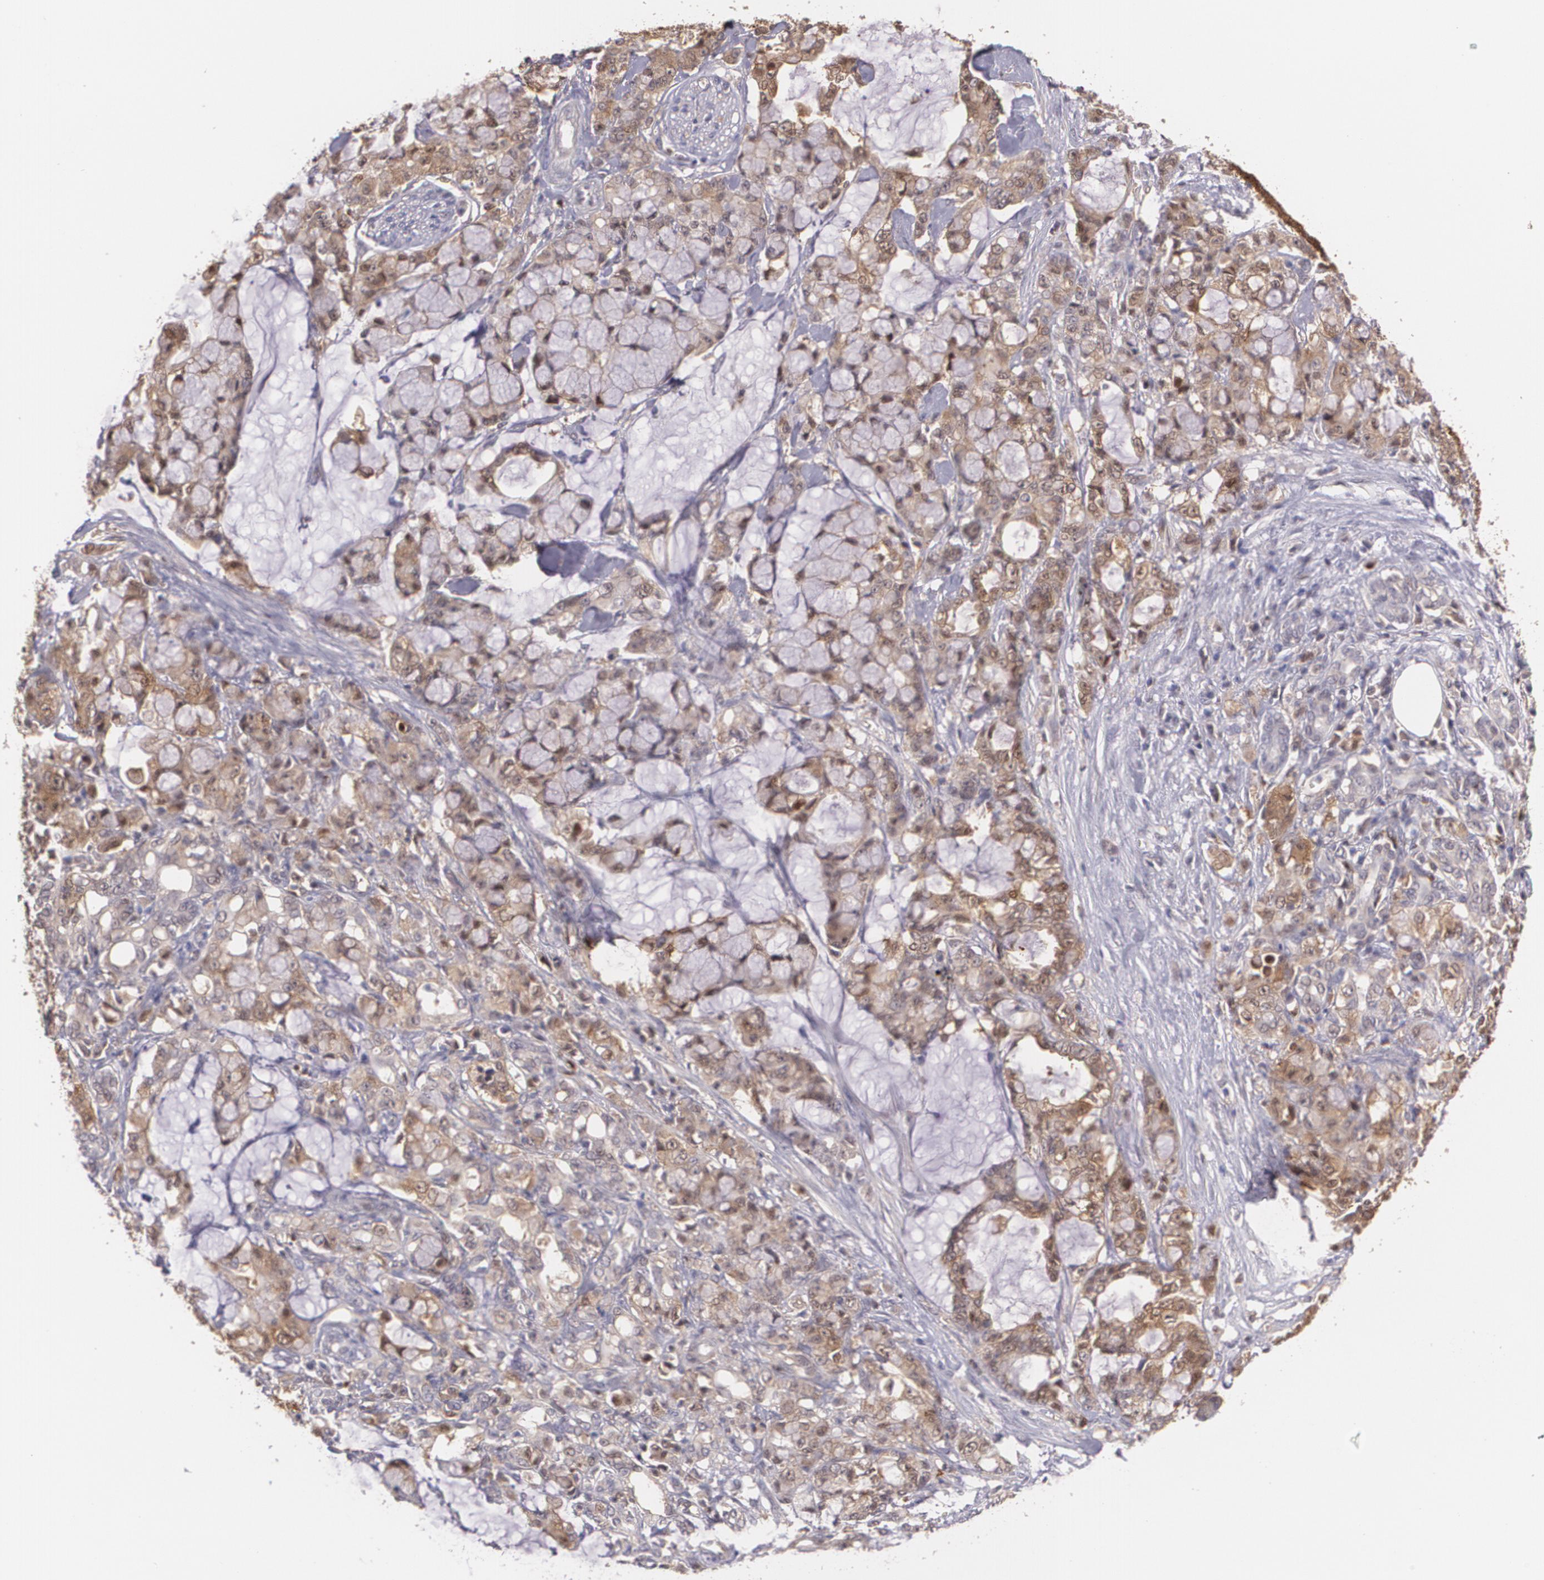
{"staining": {"intensity": "moderate", "quantity": ">75%", "location": "cytoplasmic/membranous"}, "tissue": "pancreatic cancer", "cell_type": "Tumor cells", "image_type": "cancer", "snomed": [{"axis": "morphology", "description": "Adenocarcinoma, NOS"}, {"axis": "topography", "description": "Pancreas"}], "caption": "Immunohistochemistry (IHC) histopathology image of human adenocarcinoma (pancreatic) stained for a protein (brown), which demonstrates medium levels of moderate cytoplasmic/membranous staining in about >75% of tumor cells.", "gene": "HSPH1", "patient": {"sex": "female", "age": 73}}